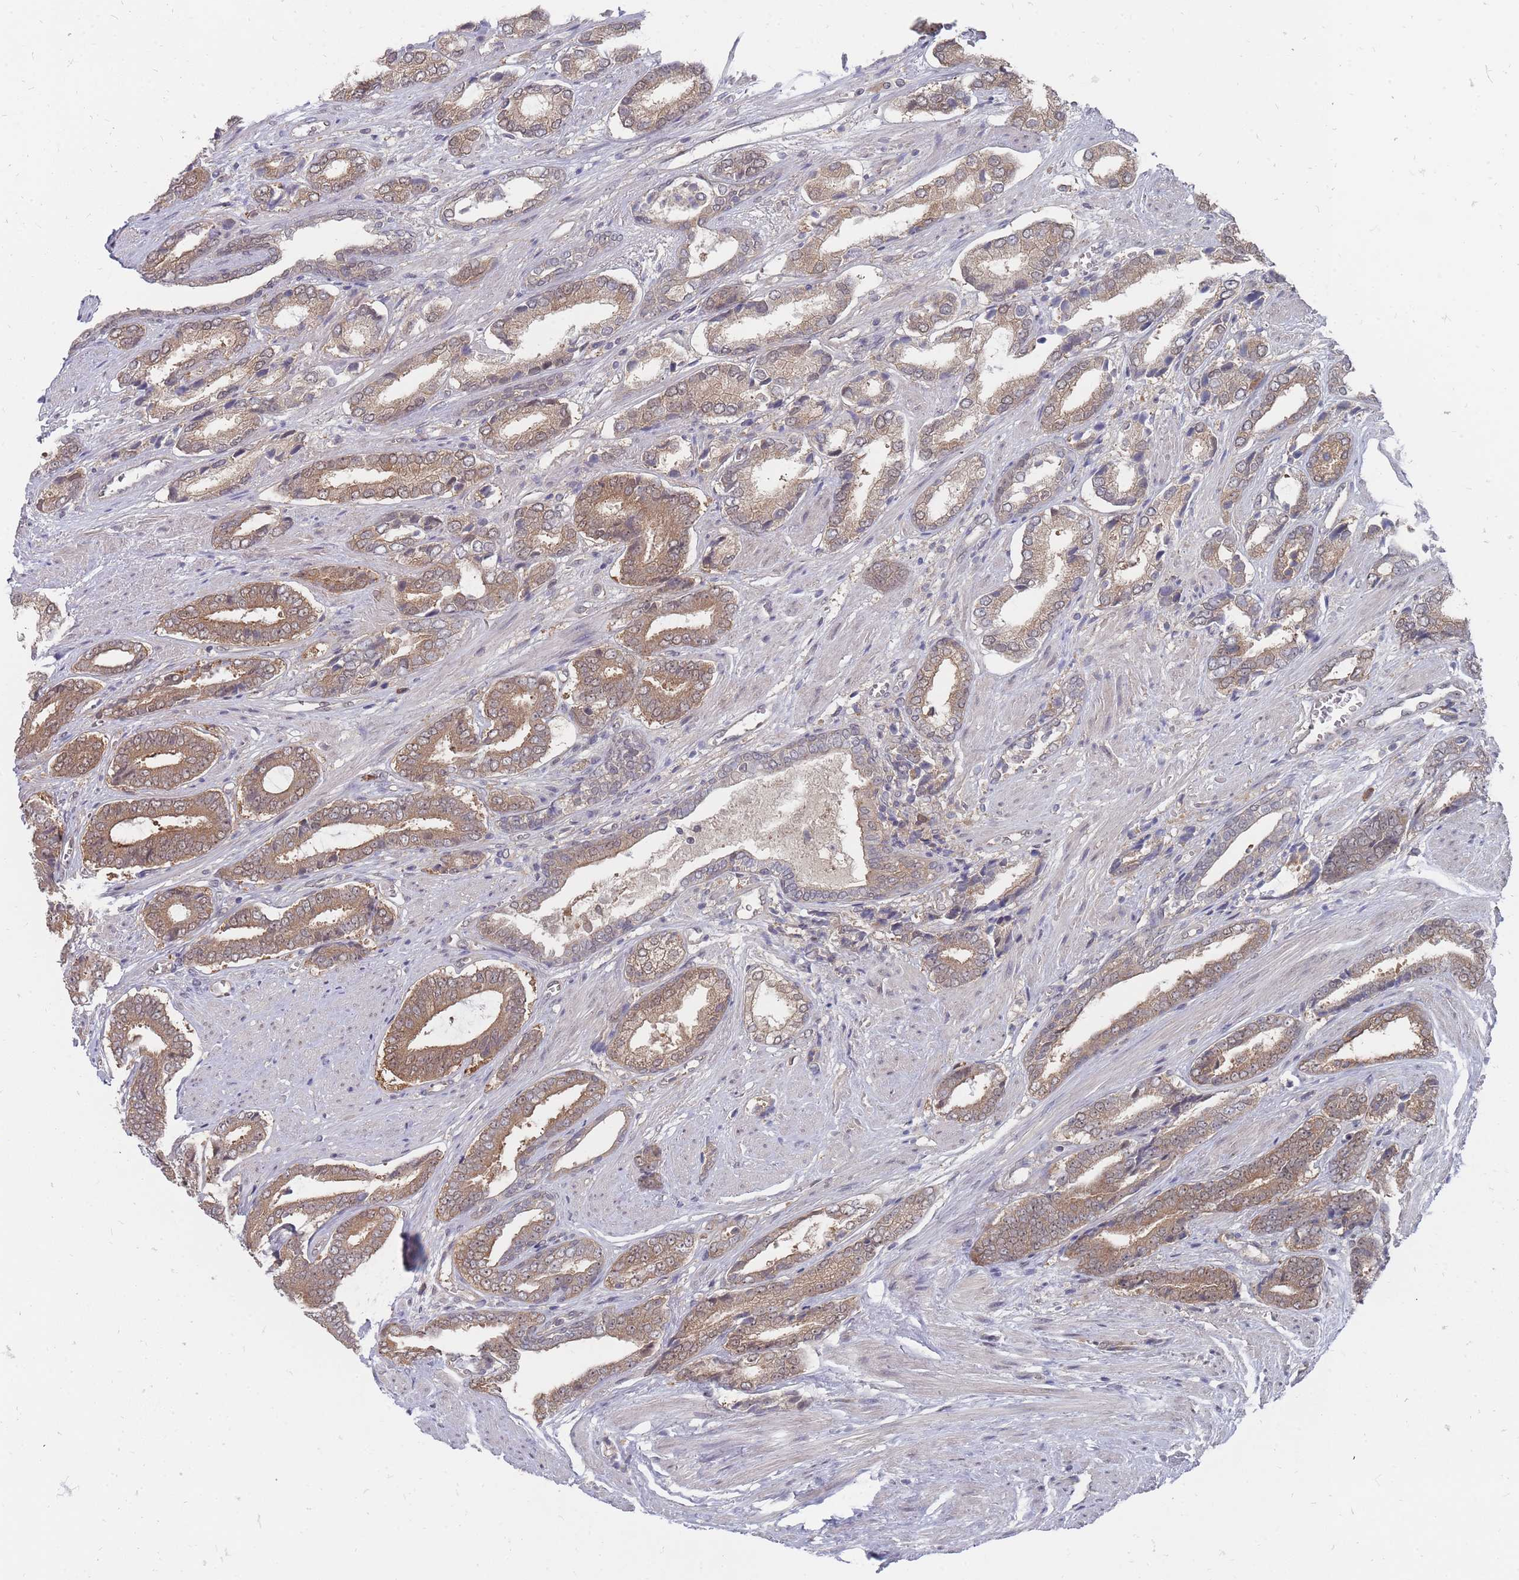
{"staining": {"intensity": "moderate", "quantity": ">75%", "location": "cytoplasmic/membranous"}, "tissue": "prostate cancer", "cell_type": "Tumor cells", "image_type": "cancer", "snomed": [{"axis": "morphology", "description": "Adenocarcinoma, NOS"}, {"axis": "topography", "description": "Prostate and seminal vesicle, NOS"}], "caption": "A histopathology image of human adenocarcinoma (prostate) stained for a protein exhibits moderate cytoplasmic/membranous brown staining in tumor cells. Immunohistochemistry (ihc) stains the protein of interest in brown and the nuclei are stained blue.", "gene": "NKD1", "patient": {"sex": "male", "age": 76}}